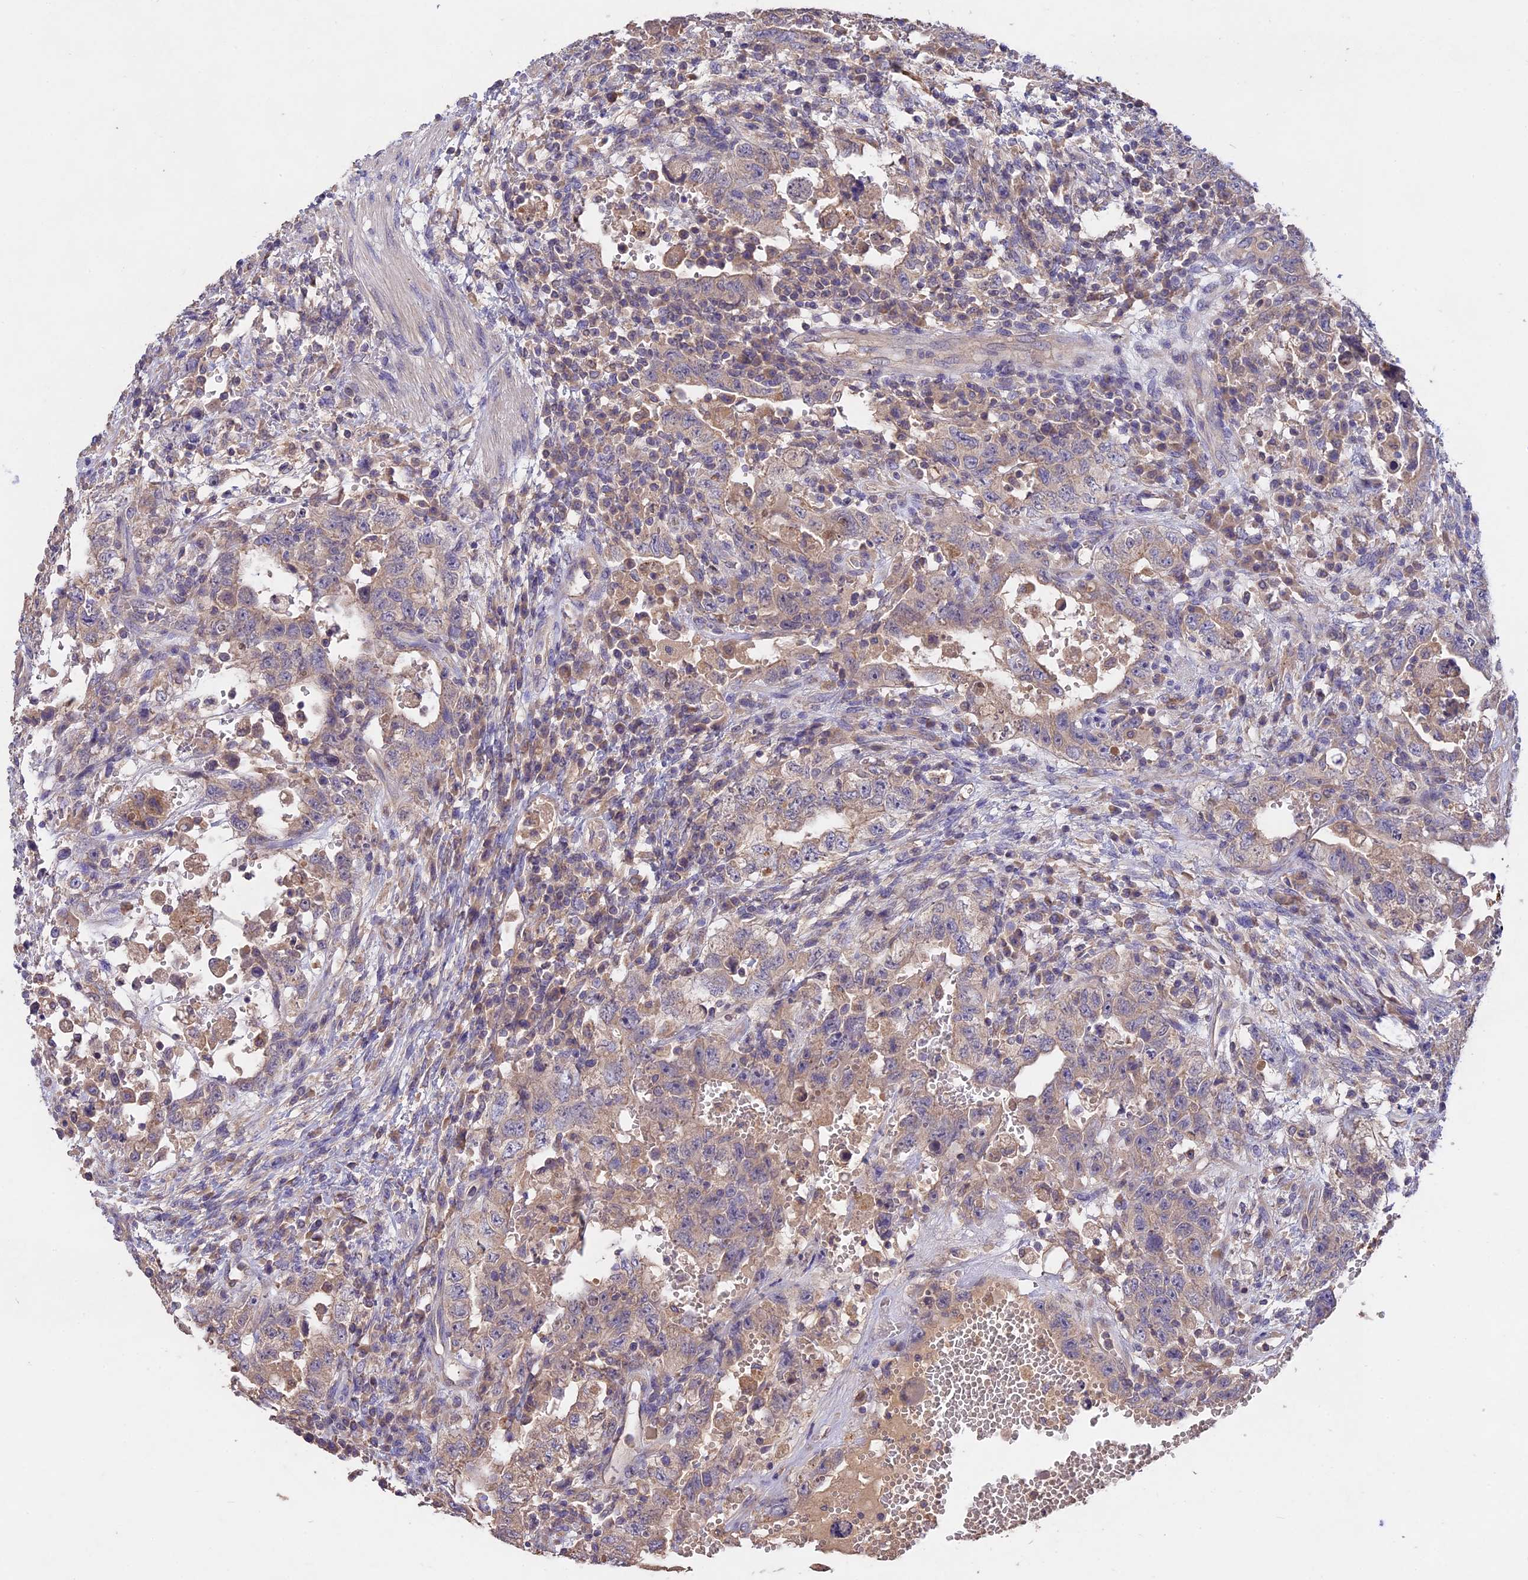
{"staining": {"intensity": "weak", "quantity": "25%-75%", "location": "cytoplasmic/membranous"}, "tissue": "testis cancer", "cell_type": "Tumor cells", "image_type": "cancer", "snomed": [{"axis": "morphology", "description": "Carcinoma, Embryonal, NOS"}, {"axis": "topography", "description": "Testis"}], "caption": "A photomicrograph showing weak cytoplasmic/membranous positivity in approximately 25%-75% of tumor cells in testis cancer, as visualized by brown immunohistochemical staining.", "gene": "SLC26A4", "patient": {"sex": "male", "age": 26}}